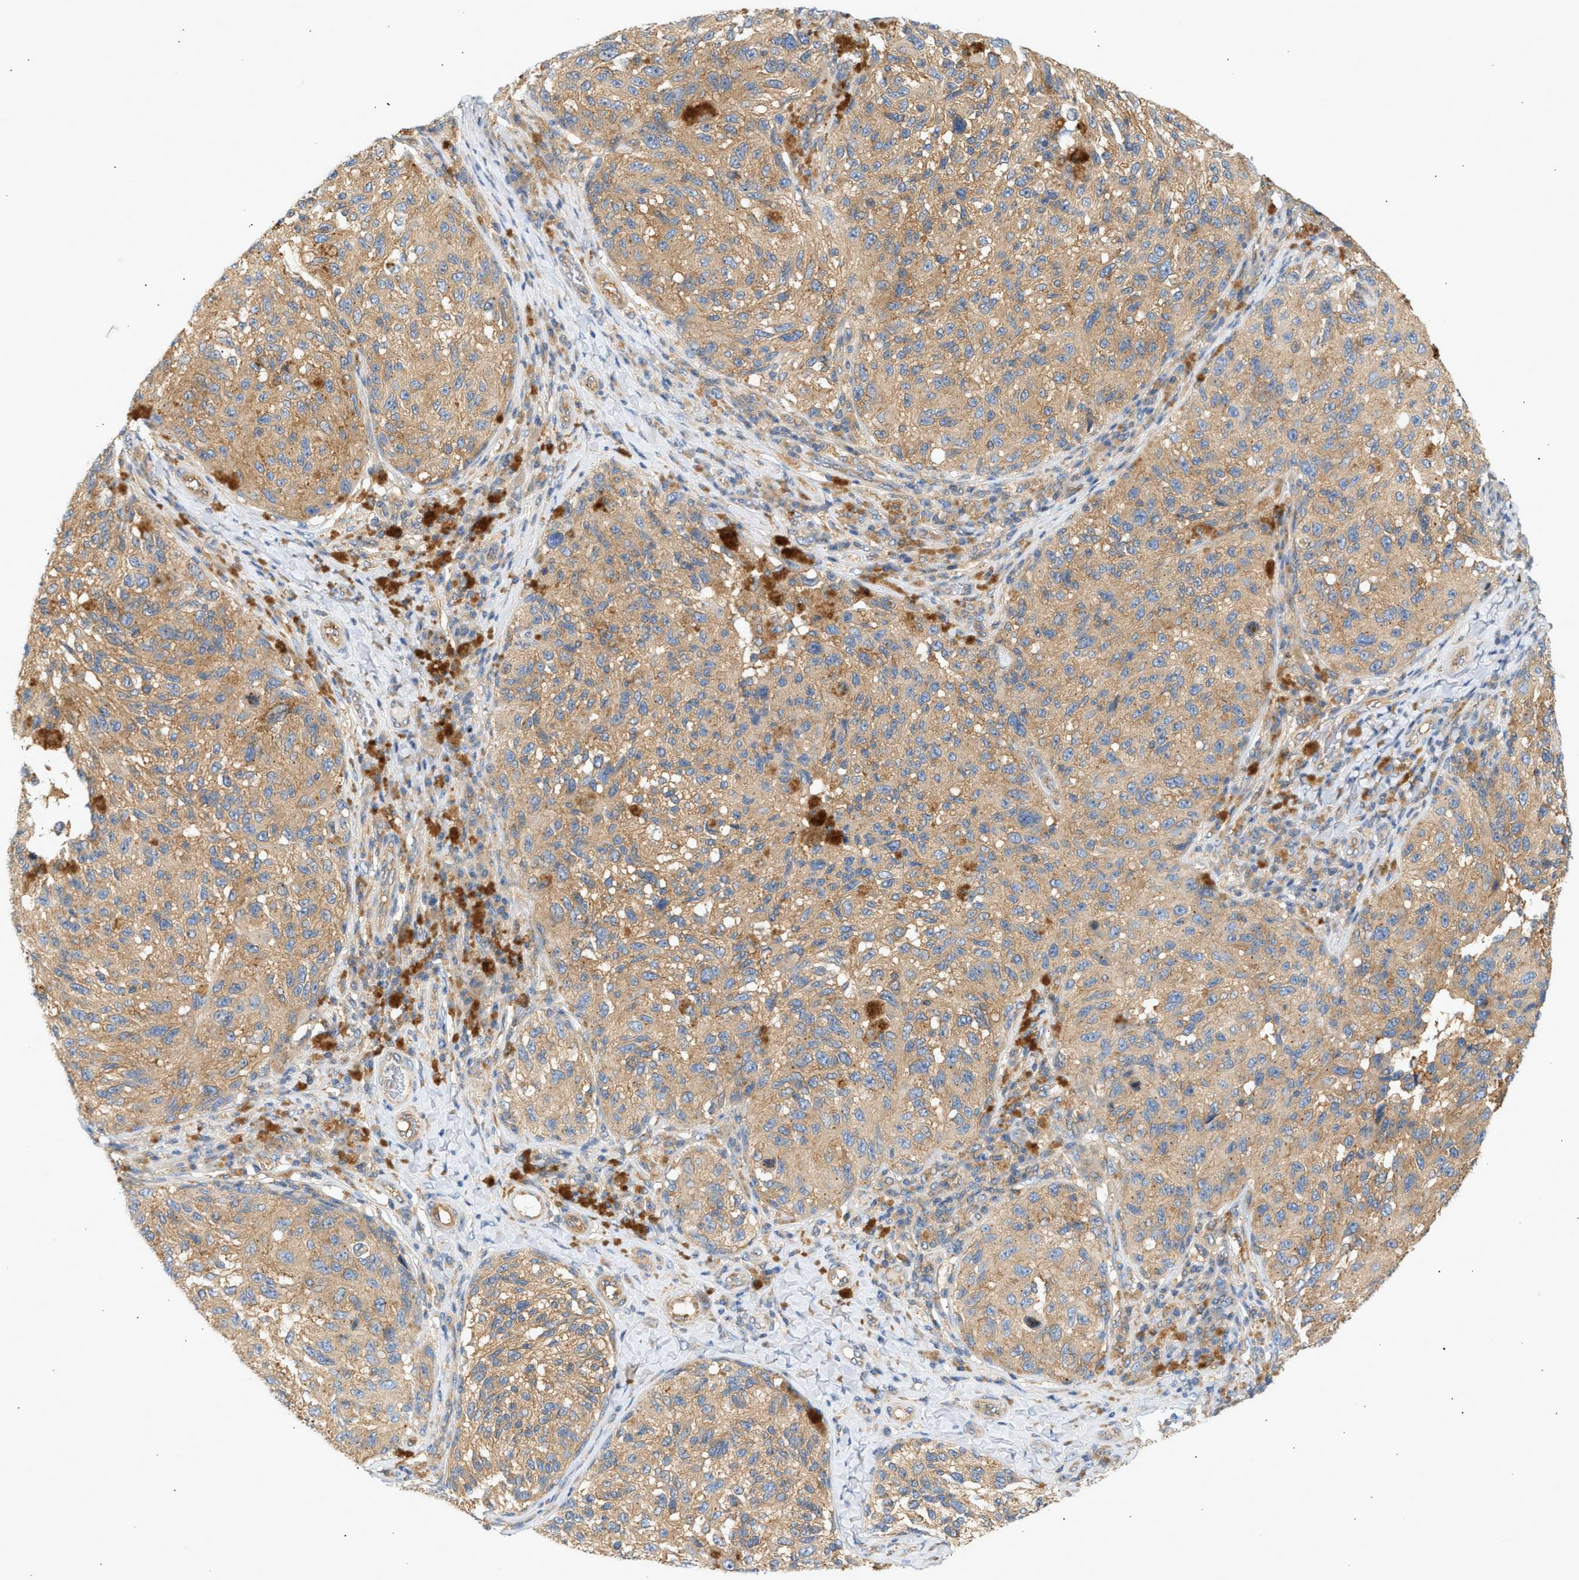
{"staining": {"intensity": "moderate", "quantity": ">75%", "location": "cytoplasmic/membranous"}, "tissue": "melanoma", "cell_type": "Tumor cells", "image_type": "cancer", "snomed": [{"axis": "morphology", "description": "Malignant melanoma, NOS"}, {"axis": "topography", "description": "Skin"}], "caption": "The immunohistochemical stain shows moderate cytoplasmic/membranous positivity in tumor cells of malignant melanoma tissue.", "gene": "PAFAH1B1", "patient": {"sex": "female", "age": 73}}